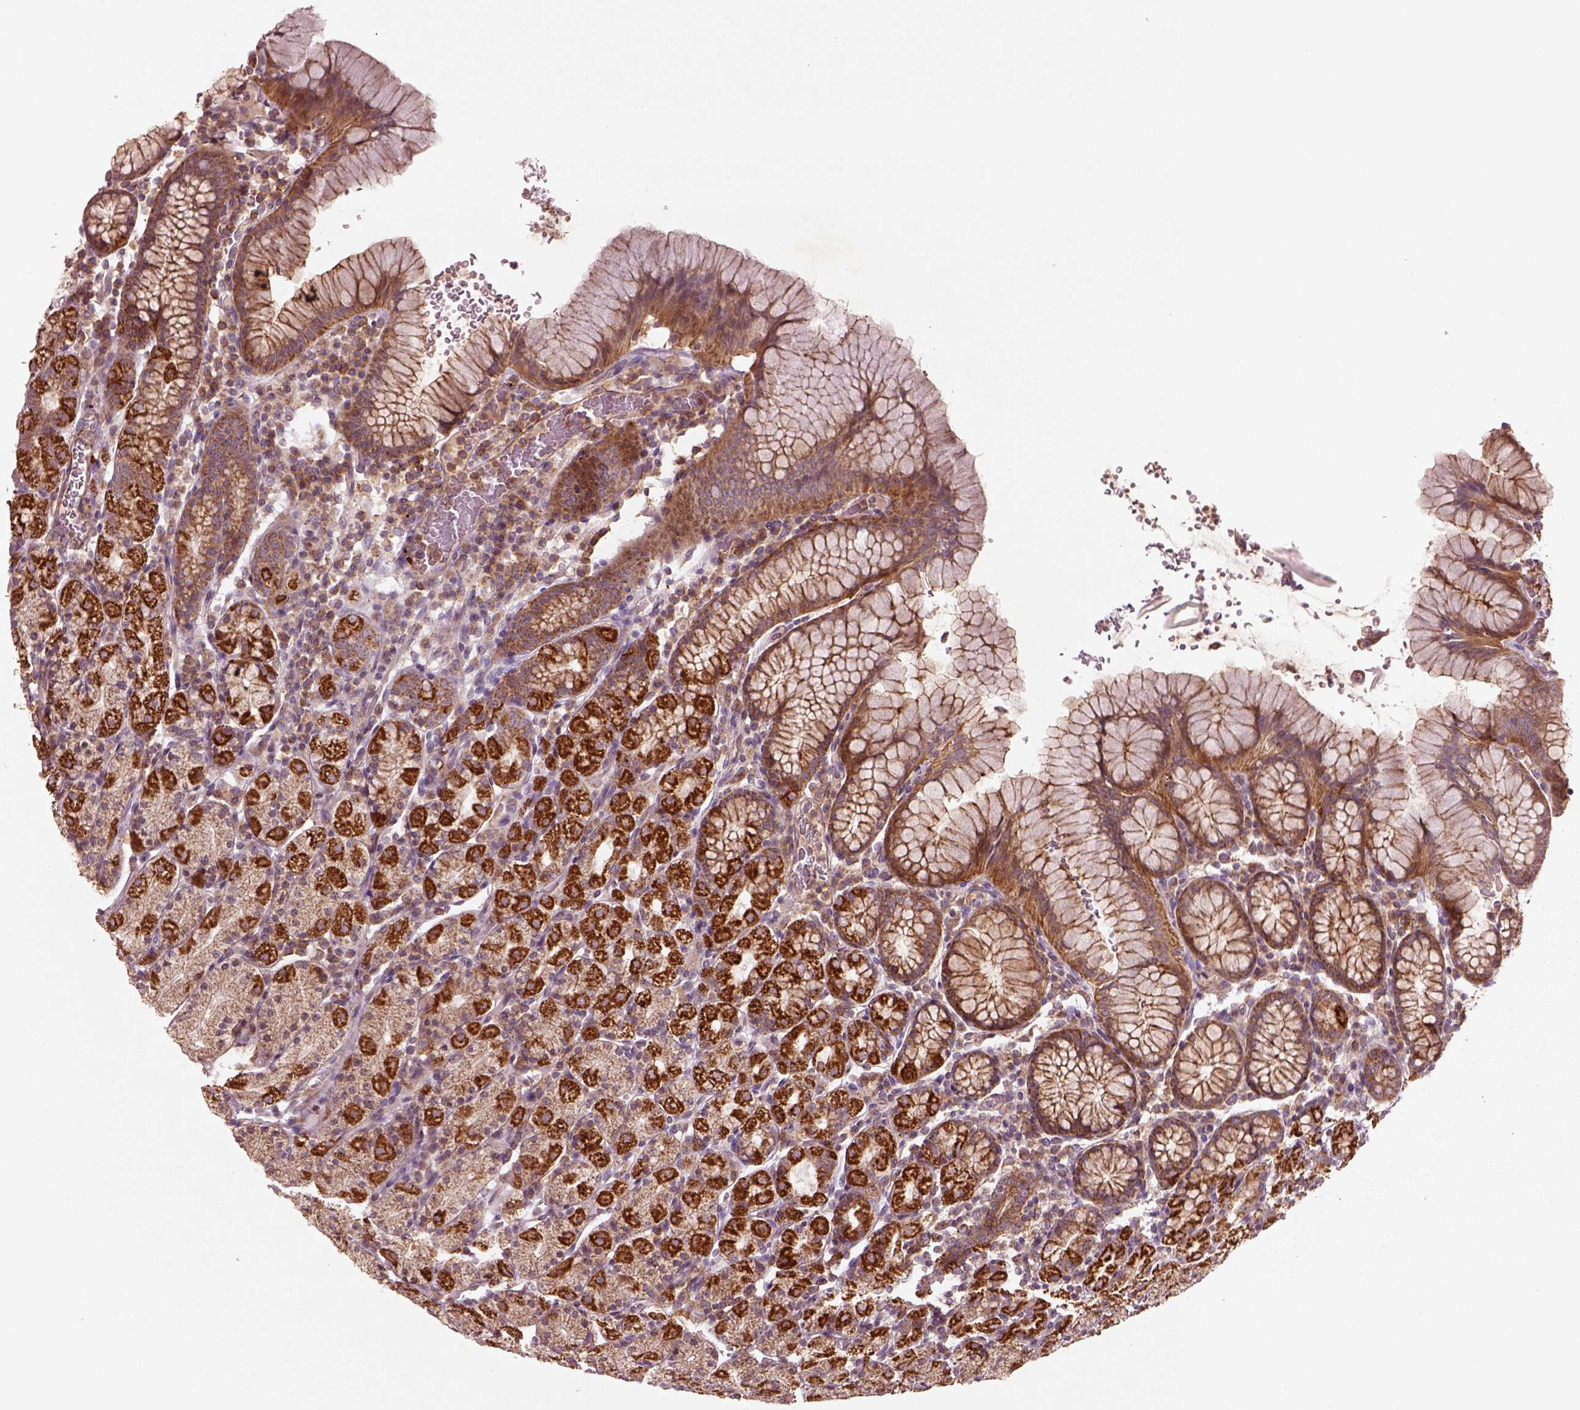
{"staining": {"intensity": "strong", "quantity": "25%-75%", "location": "cytoplasmic/membranous"}, "tissue": "stomach", "cell_type": "Glandular cells", "image_type": "normal", "snomed": [{"axis": "morphology", "description": "Normal tissue, NOS"}, {"axis": "topography", "description": "Stomach, upper"}, {"axis": "topography", "description": "Stomach"}], "caption": "Human stomach stained for a protein (brown) displays strong cytoplasmic/membranous positive positivity in about 25%-75% of glandular cells.", "gene": "SLC25A31", "patient": {"sex": "male", "age": 62}}